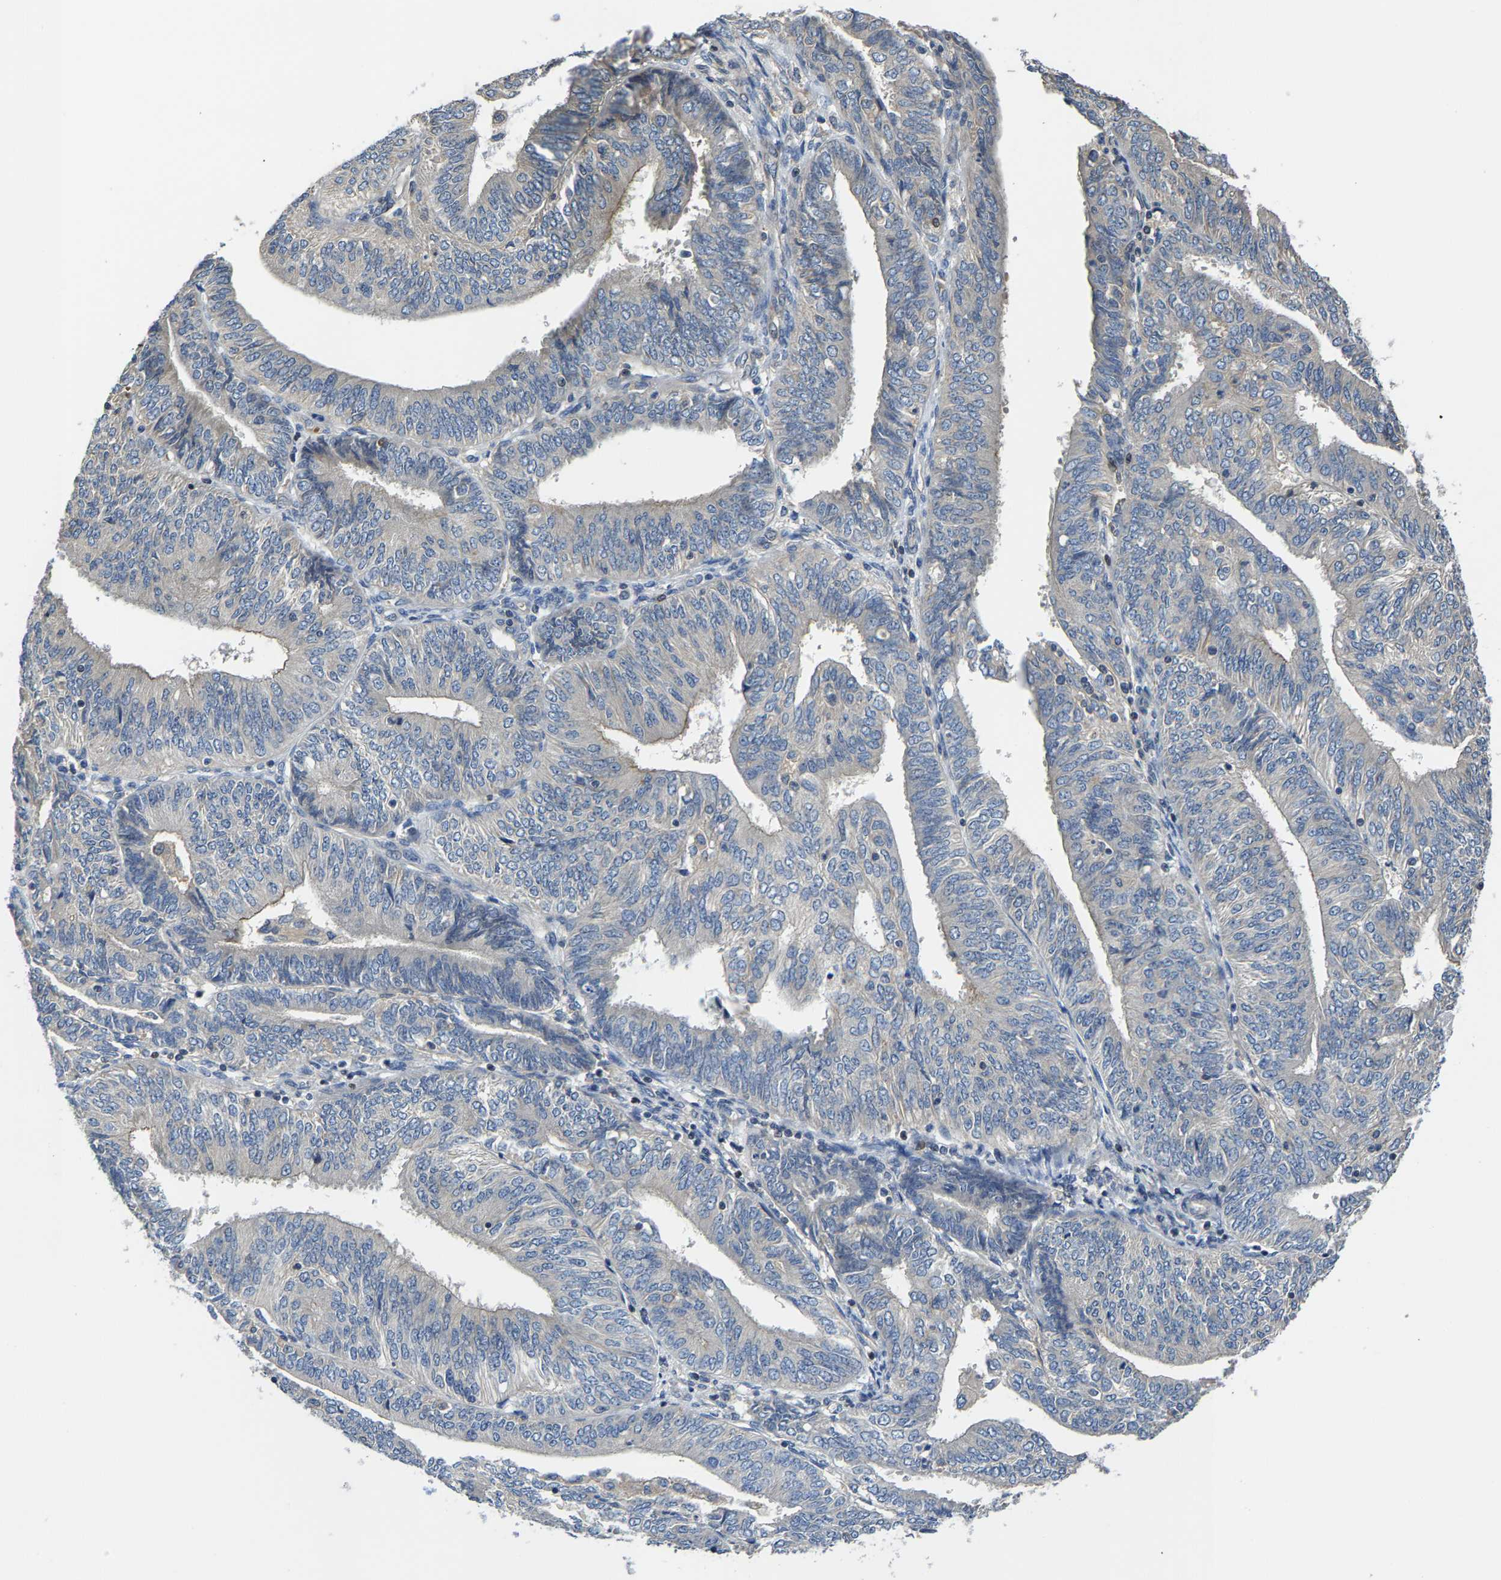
{"staining": {"intensity": "negative", "quantity": "none", "location": "none"}, "tissue": "endometrial cancer", "cell_type": "Tumor cells", "image_type": "cancer", "snomed": [{"axis": "morphology", "description": "Adenocarcinoma, NOS"}, {"axis": "topography", "description": "Endometrium"}], "caption": "Immunohistochemistry (IHC) micrograph of adenocarcinoma (endometrial) stained for a protein (brown), which demonstrates no staining in tumor cells. The staining is performed using DAB brown chromogen with nuclei counter-stained in using hematoxylin.", "gene": "AGBL3", "patient": {"sex": "female", "age": 58}}